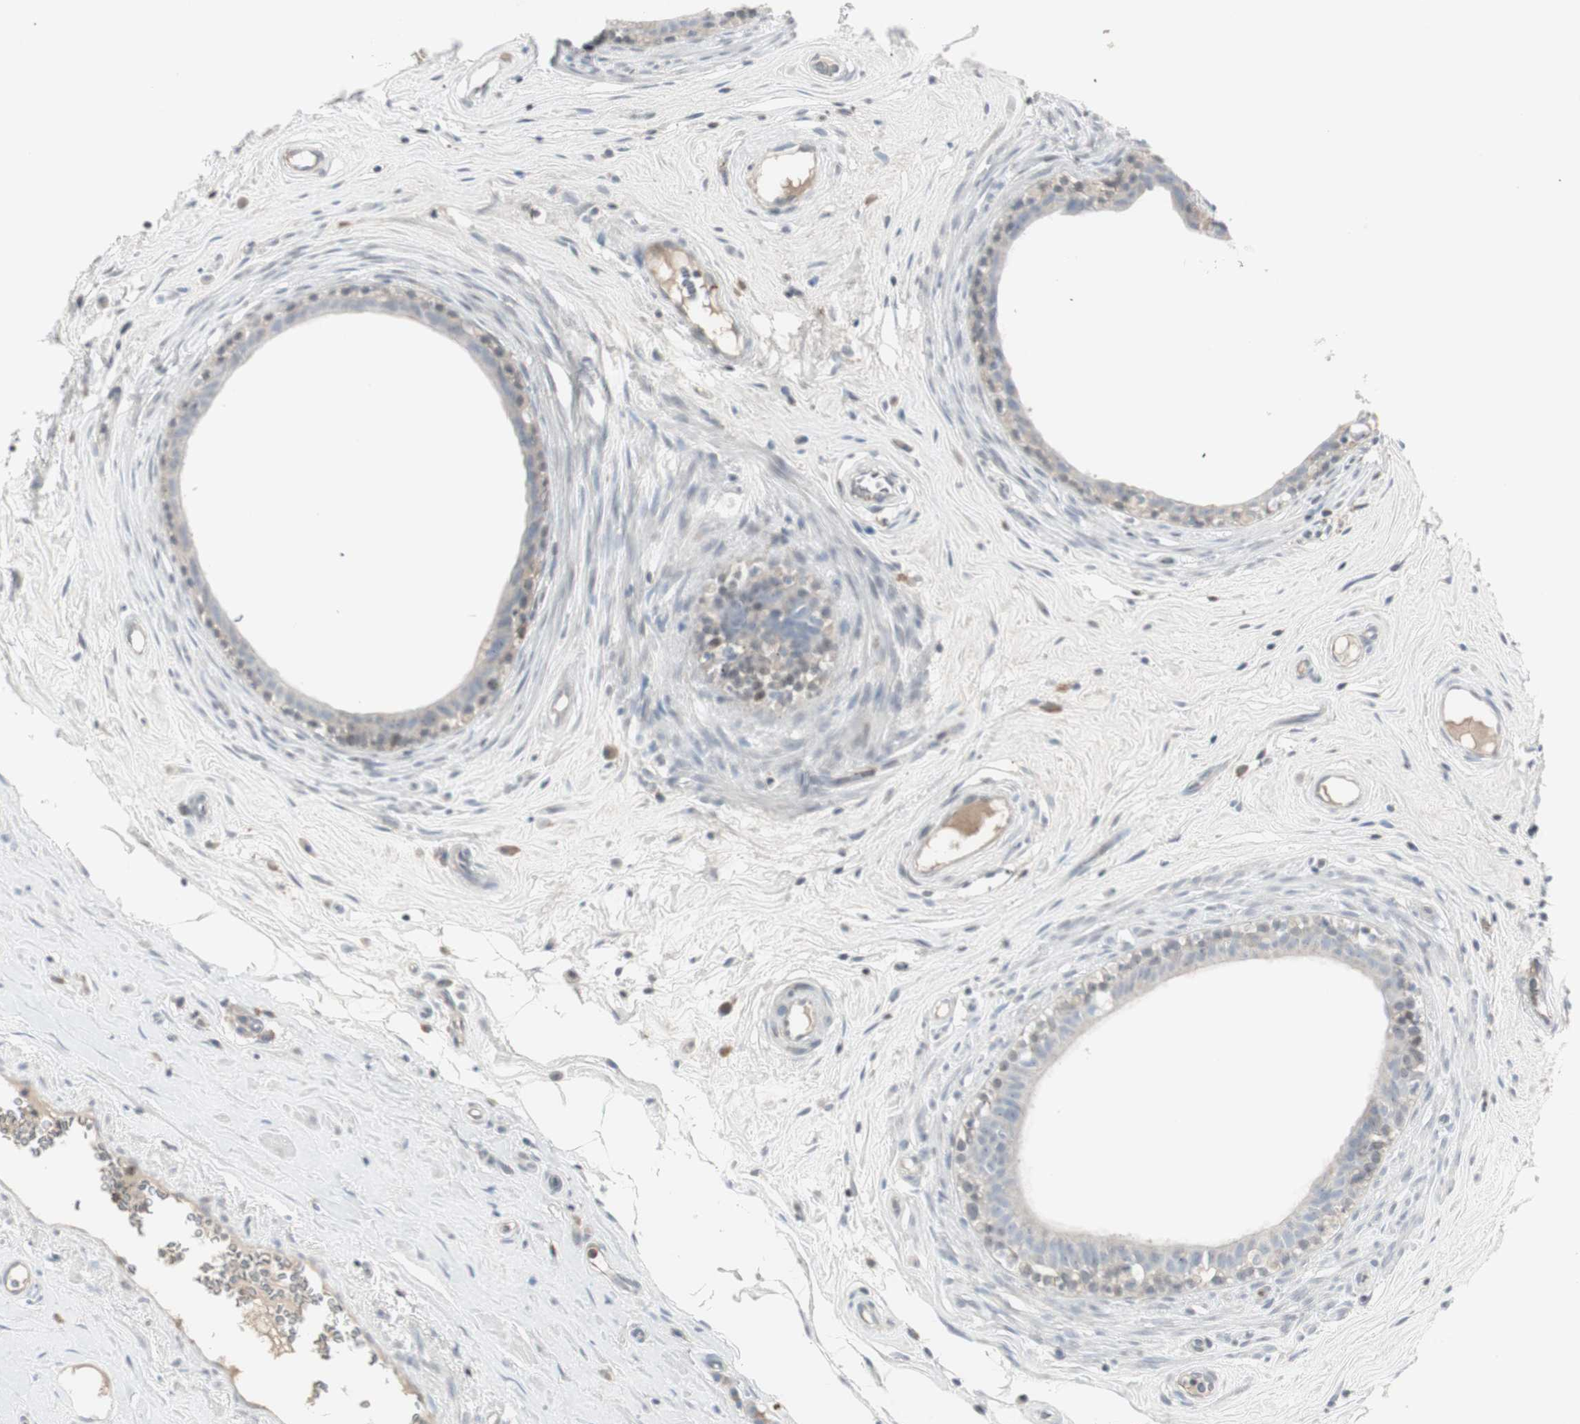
{"staining": {"intensity": "negative", "quantity": "none", "location": "none"}, "tissue": "epididymis", "cell_type": "Glandular cells", "image_type": "normal", "snomed": [{"axis": "morphology", "description": "Normal tissue, NOS"}, {"axis": "morphology", "description": "Inflammation, NOS"}, {"axis": "topography", "description": "Epididymis"}], "caption": "The image displays no staining of glandular cells in normal epididymis.", "gene": "MAP4K4", "patient": {"sex": "male", "age": 84}}